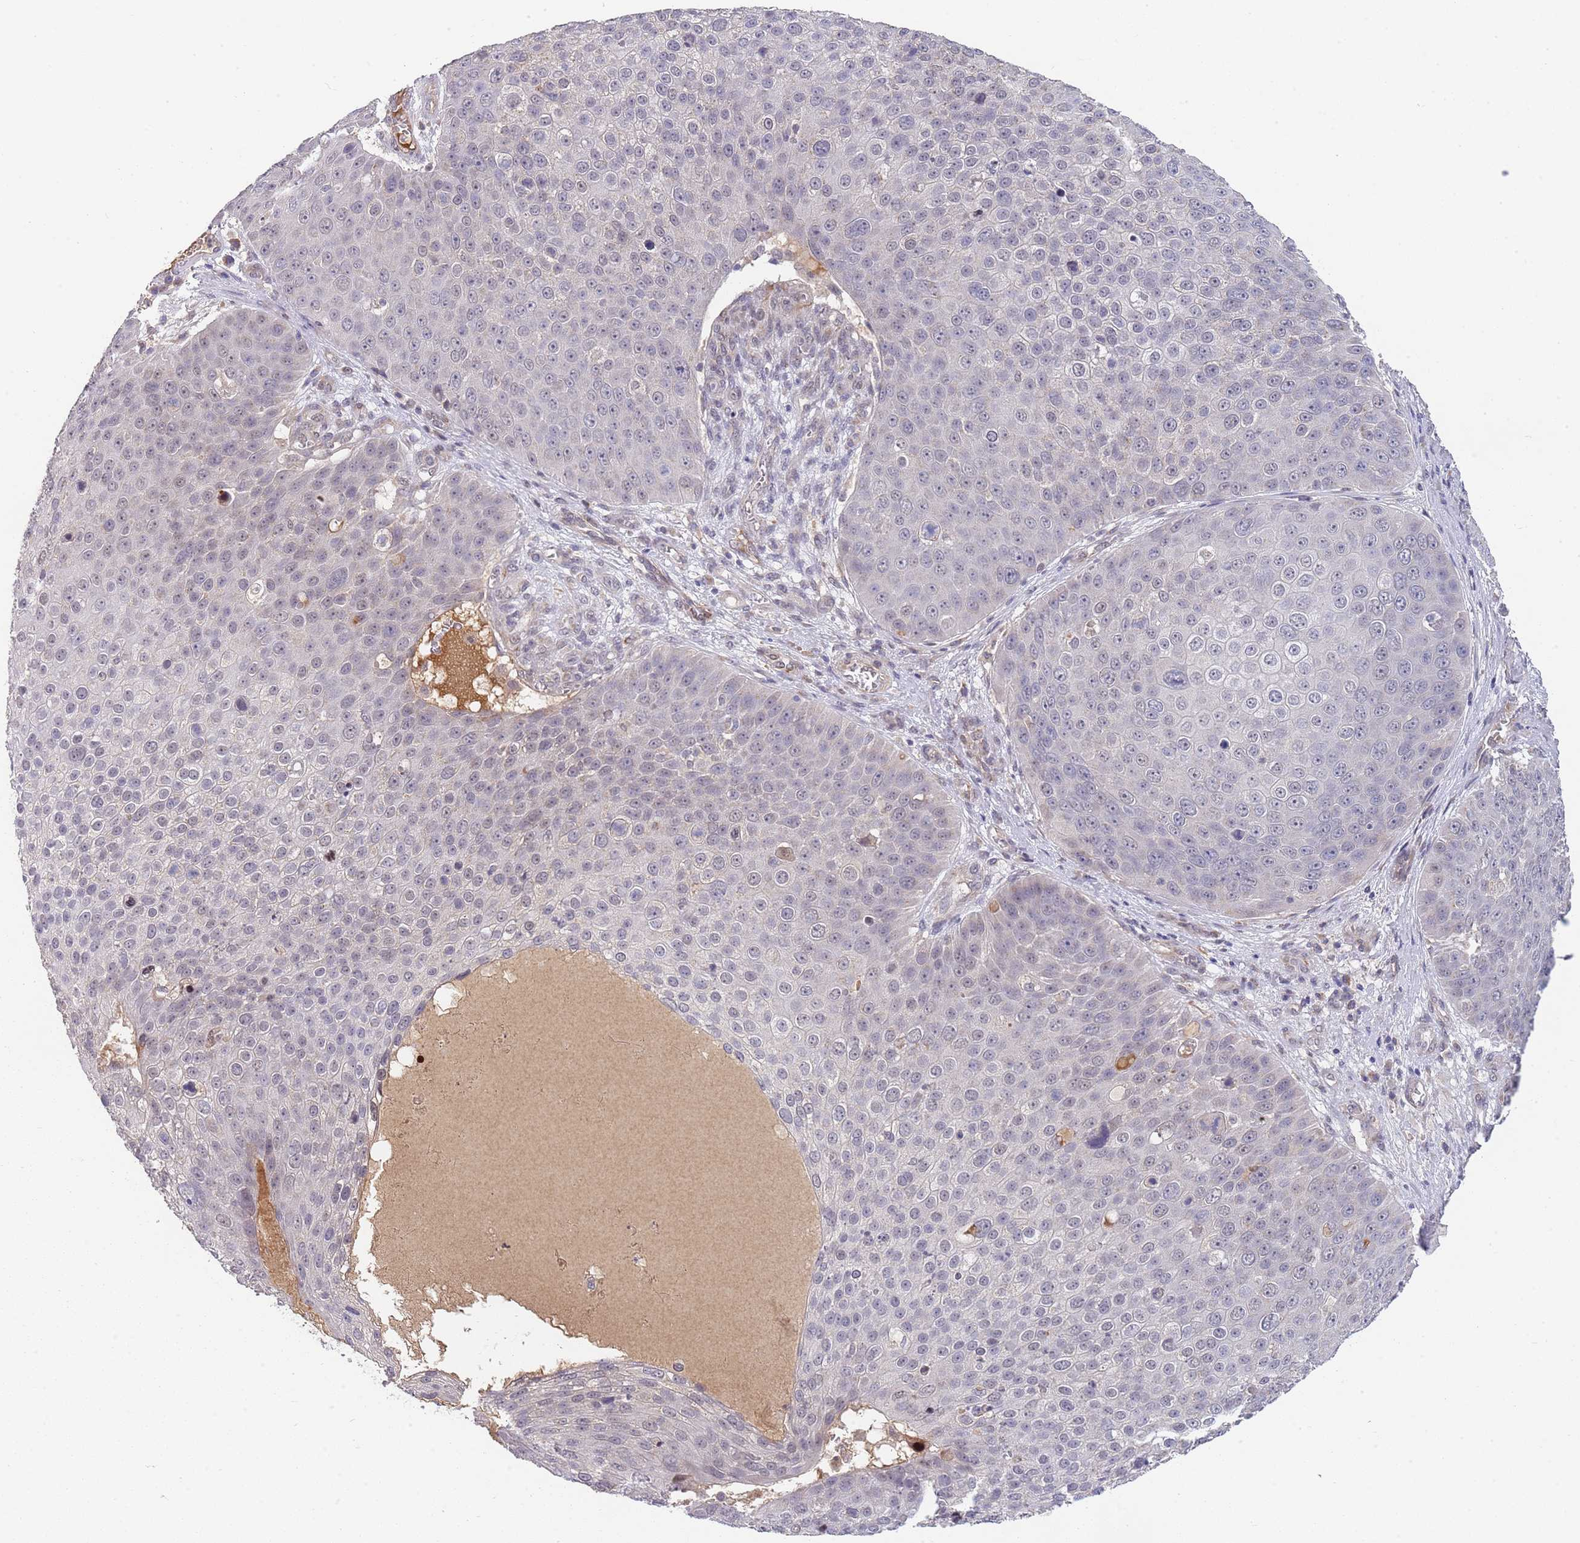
{"staining": {"intensity": "negative", "quantity": "none", "location": "none"}, "tissue": "skin cancer", "cell_type": "Tumor cells", "image_type": "cancer", "snomed": [{"axis": "morphology", "description": "Squamous cell carcinoma, NOS"}, {"axis": "topography", "description": "Skin"}], "caption": "This is a image of immunohistochemistry (IHC) staining of squamous cell carcinoma (skin), which shows no staining in tumor cells.", "gene": "B4GALT4", "patient": {"sex": "male", "age": 71}}